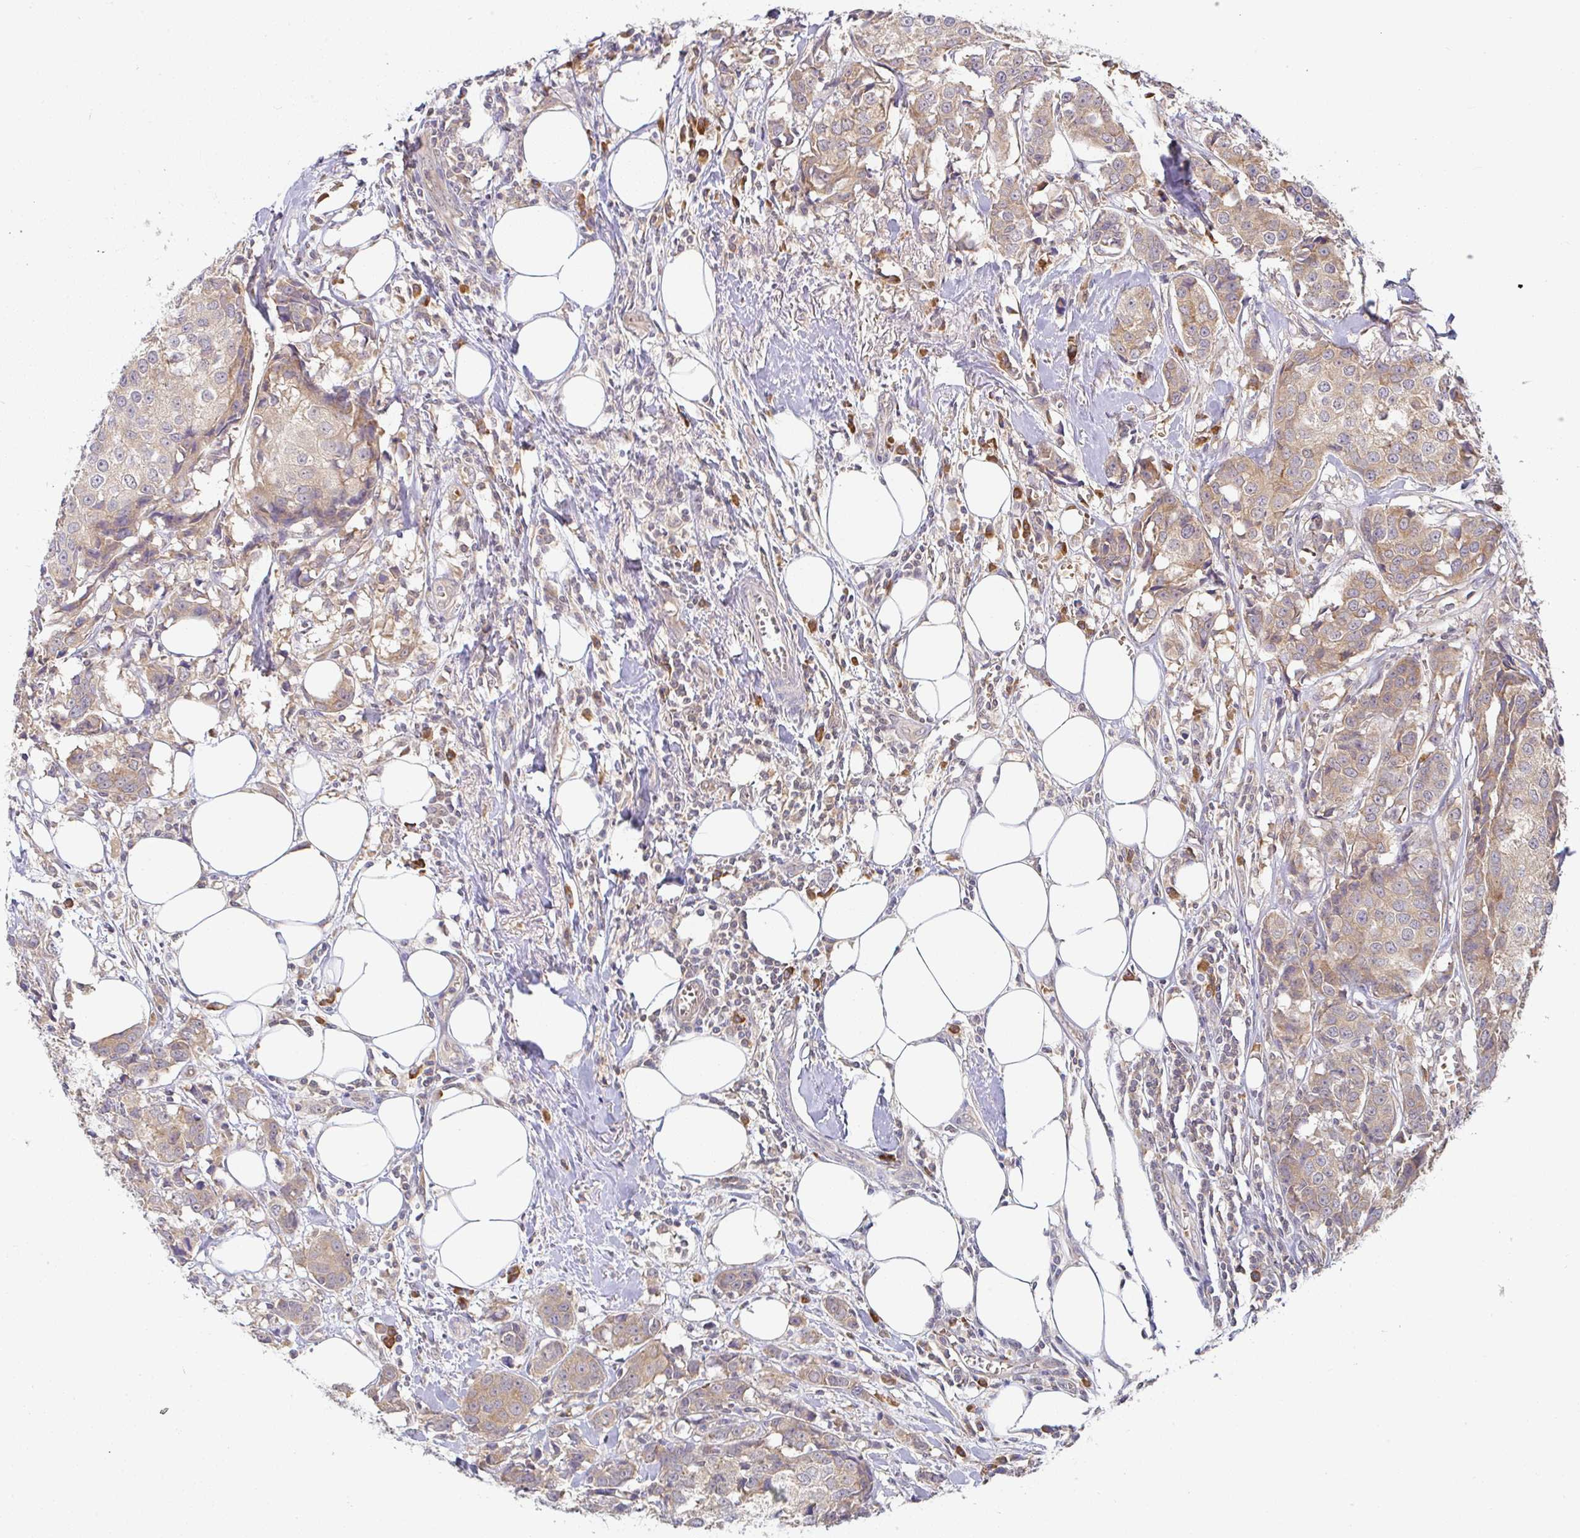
{"staining": {"intensity": "weak", "quantity": ">75%", "location": "cytoplasmic/membranous"}, "tissue": "breast cancer", "cell_type": "Tumor cells", "image_type": "cancer", "snomed": [{"axis": "morphology", "description": "Duct carcinoma"}, {"axis": "topography", "description": "Breast"}], "caption": "Approximately >75% of tumor cells in human breast cancer (infiltrating ductal carcinoma) exhibit weak cytoplasmic/membranous protein positivity as visualized by brown immunohistochemical staining.", "gene": "DERL2", "patient": {"sex": "female", "age": 80}}